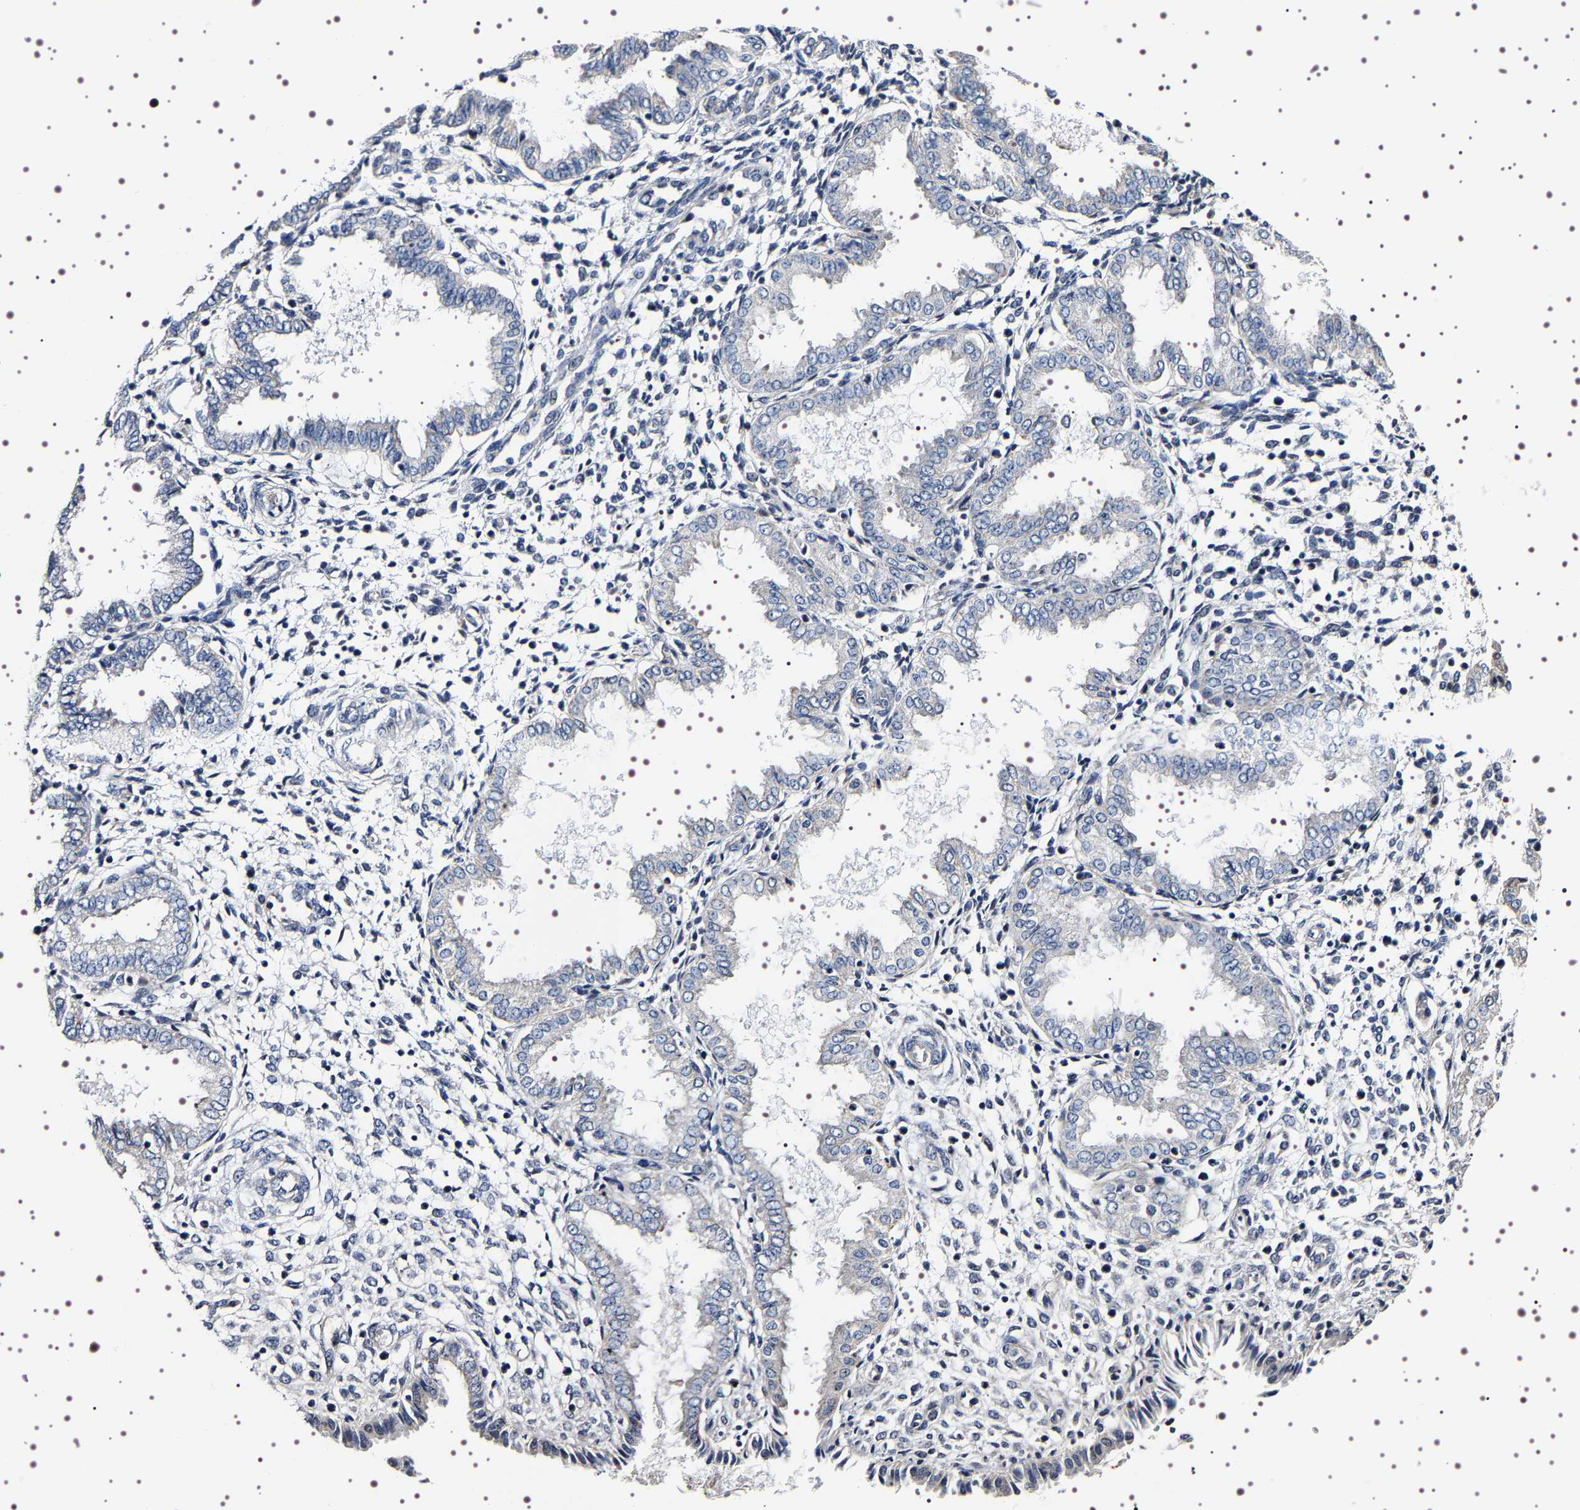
{"staining": {"intensity": "weak", "quantity": "<25%", "location": "nuclear"}, "tissue": "endometrium", "cell_type": "Cells in endometrial stroma", "image_type": "normal", "snomed": [{"axis": "morphology", "description": "Normal tissue, NOS"}, {"axis": "topography", "description": "Endometrium"}], "caption": "Histopathology image shows no significant protein expression in cells in endometrial stroma of unremarkable endometrium. (DAB (3,3'-diaminobenzidine) IHC with hematoxylin counter stain).", "gene": "GNL3", "patient": {"sex": "female", "age": 33}}